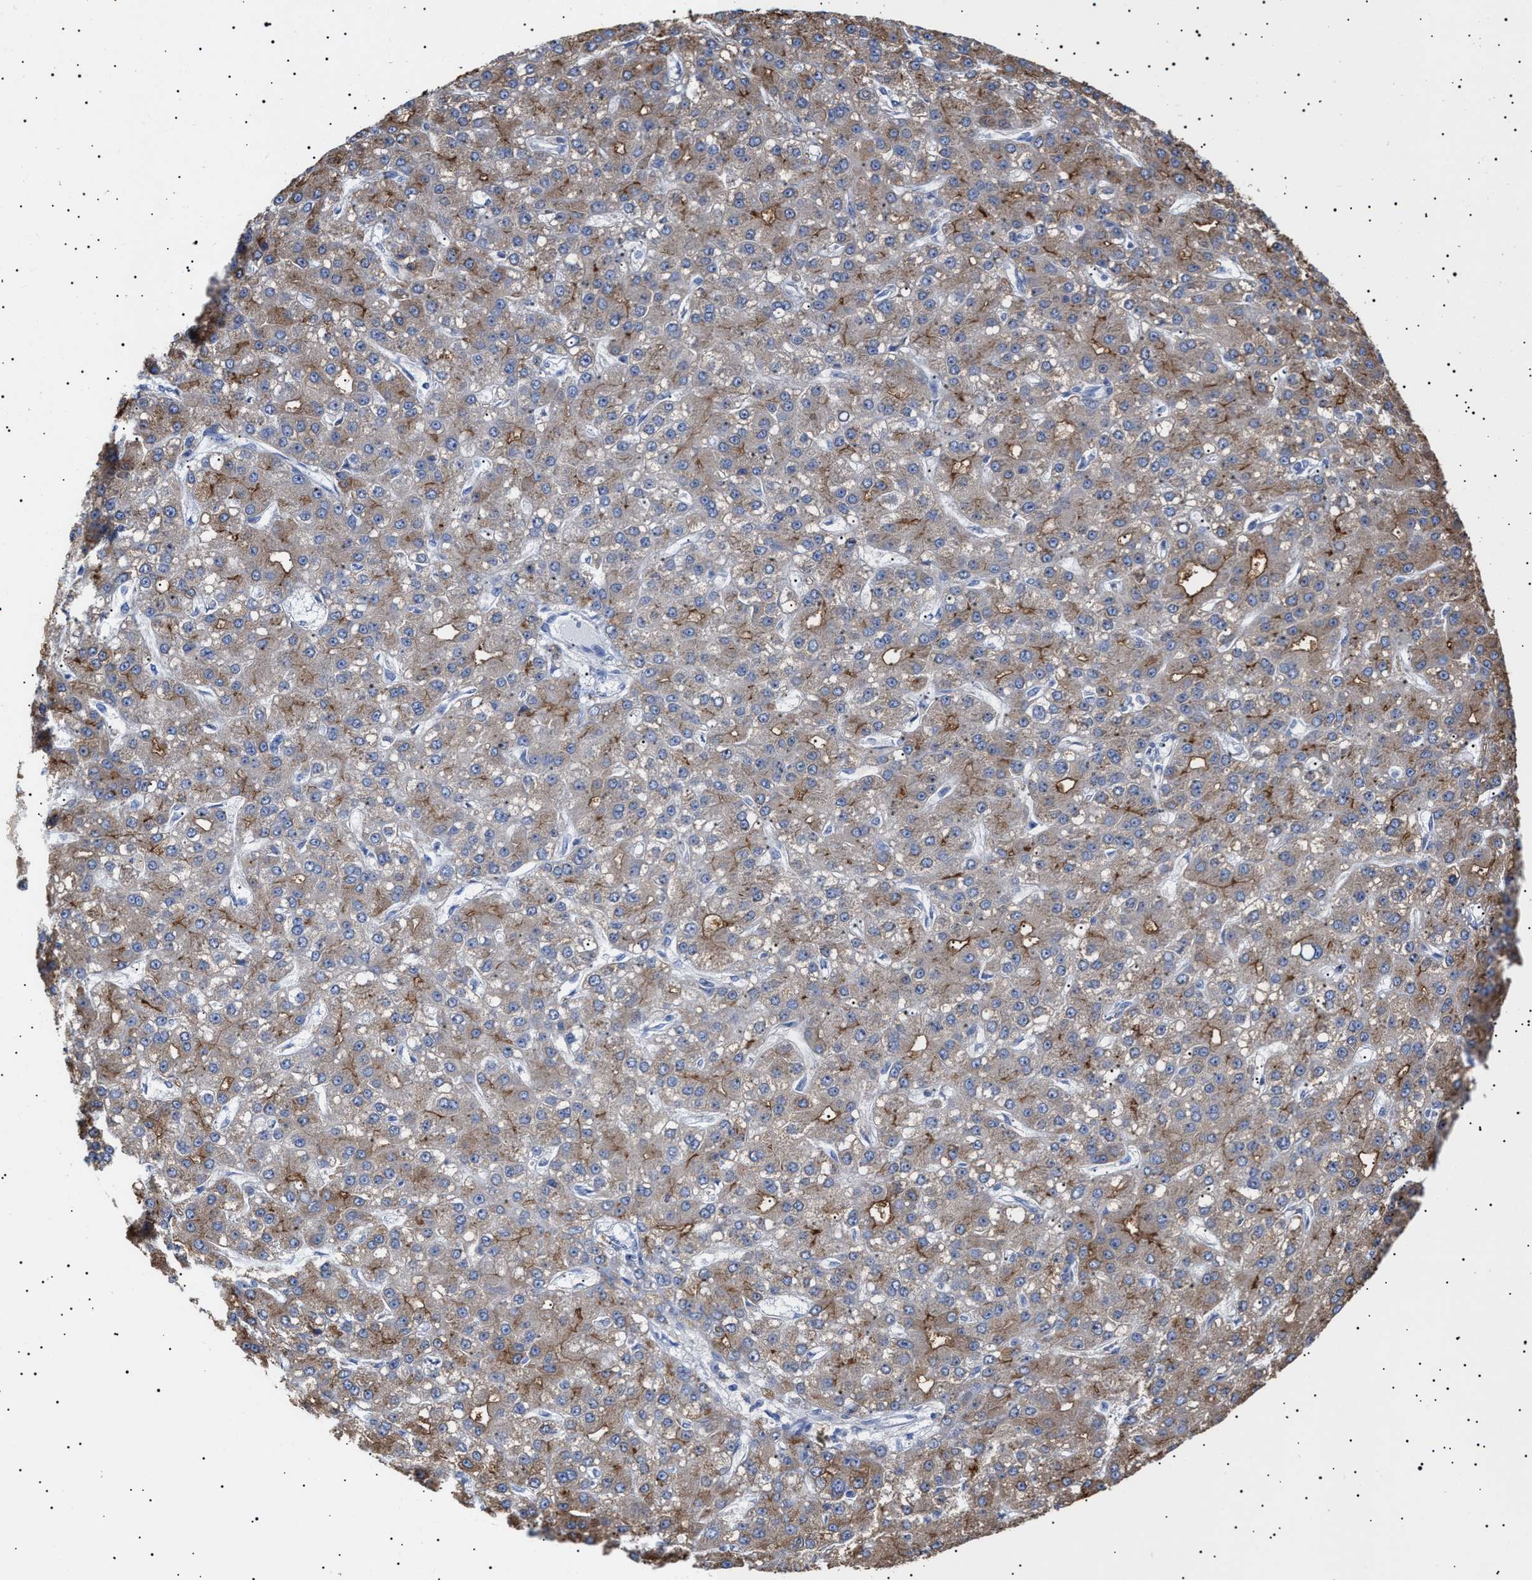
{"staining": {"intensity": "weak", "quantity": ">75%", "location": "cytoplasmic/membranous"}, "tissue": "liver cancer", "cell_type": "Tumor cells", "image_type": "cancer", "snomed": [{"axis": "morphology", "description": "Carcinoma, Hepatocellular, NOS"}, {"axis": "topography", "description": "Liver"}], "caption": "Liver cancer stained for a protein reveals weak cytoplasmic/membranous positivity in tumor cells.", "gene": "ERCC6L2", "patient": {"sex": "male", "age": 67}}